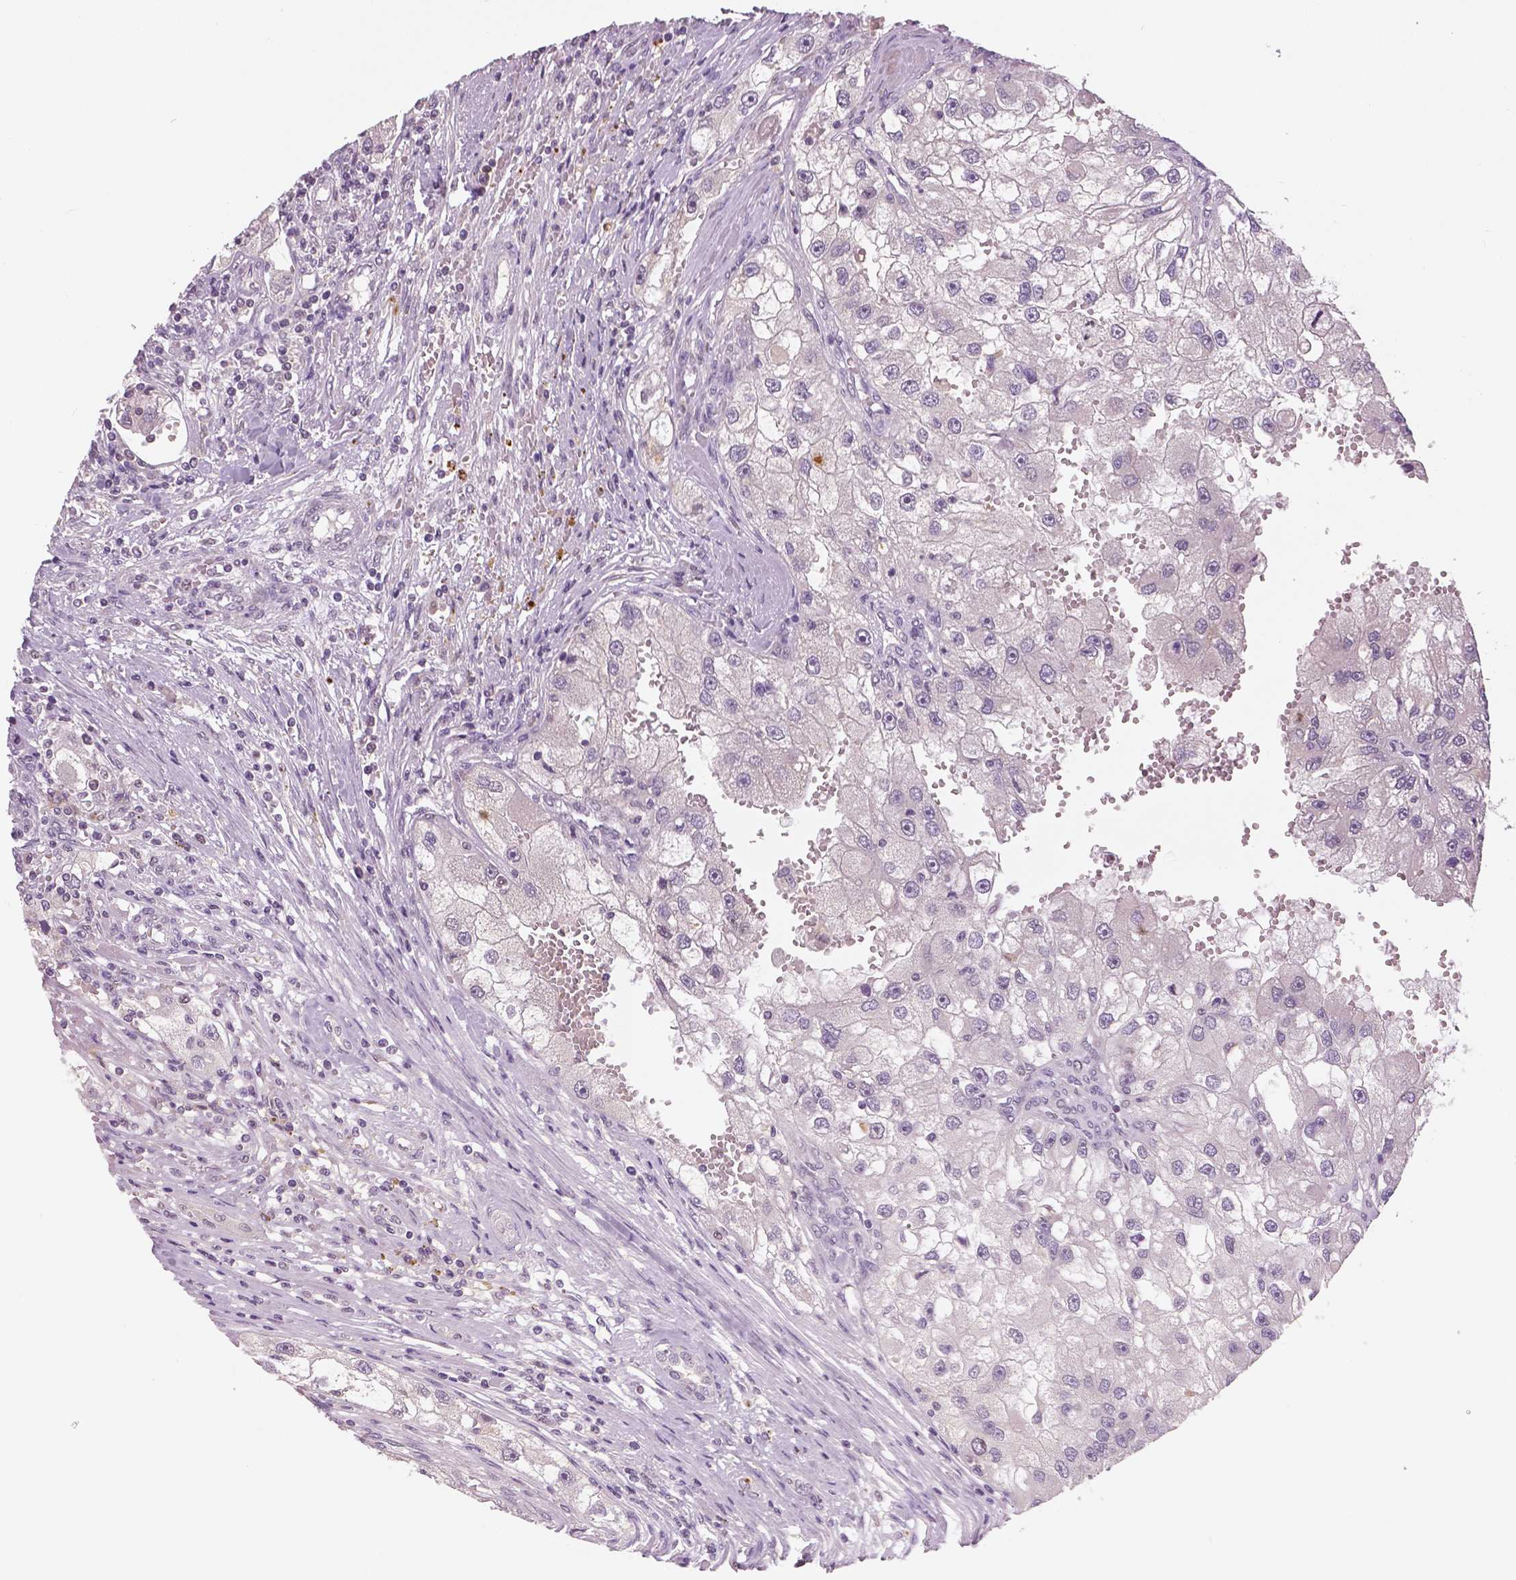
{"staining": {"intensity": "negative", "quantity": "none", "location": "none"}, "tissue": "renal cancer", "cell_type": "Tumor cells", "image_type": "cancer", "snomed": [{"axis": "morphology", "description": "Adenocarcinoma, NOS"}, {"axis": "topography", "description": "Kidney"}], "caption": "Tumor cells are negative for brown protein staining in adenocarcinoma (renal). (DAB immunohistochemistry with hematoxylin counter stain).", "gene": "MKI67", "patient": {"sex": "male", "age": 63}}